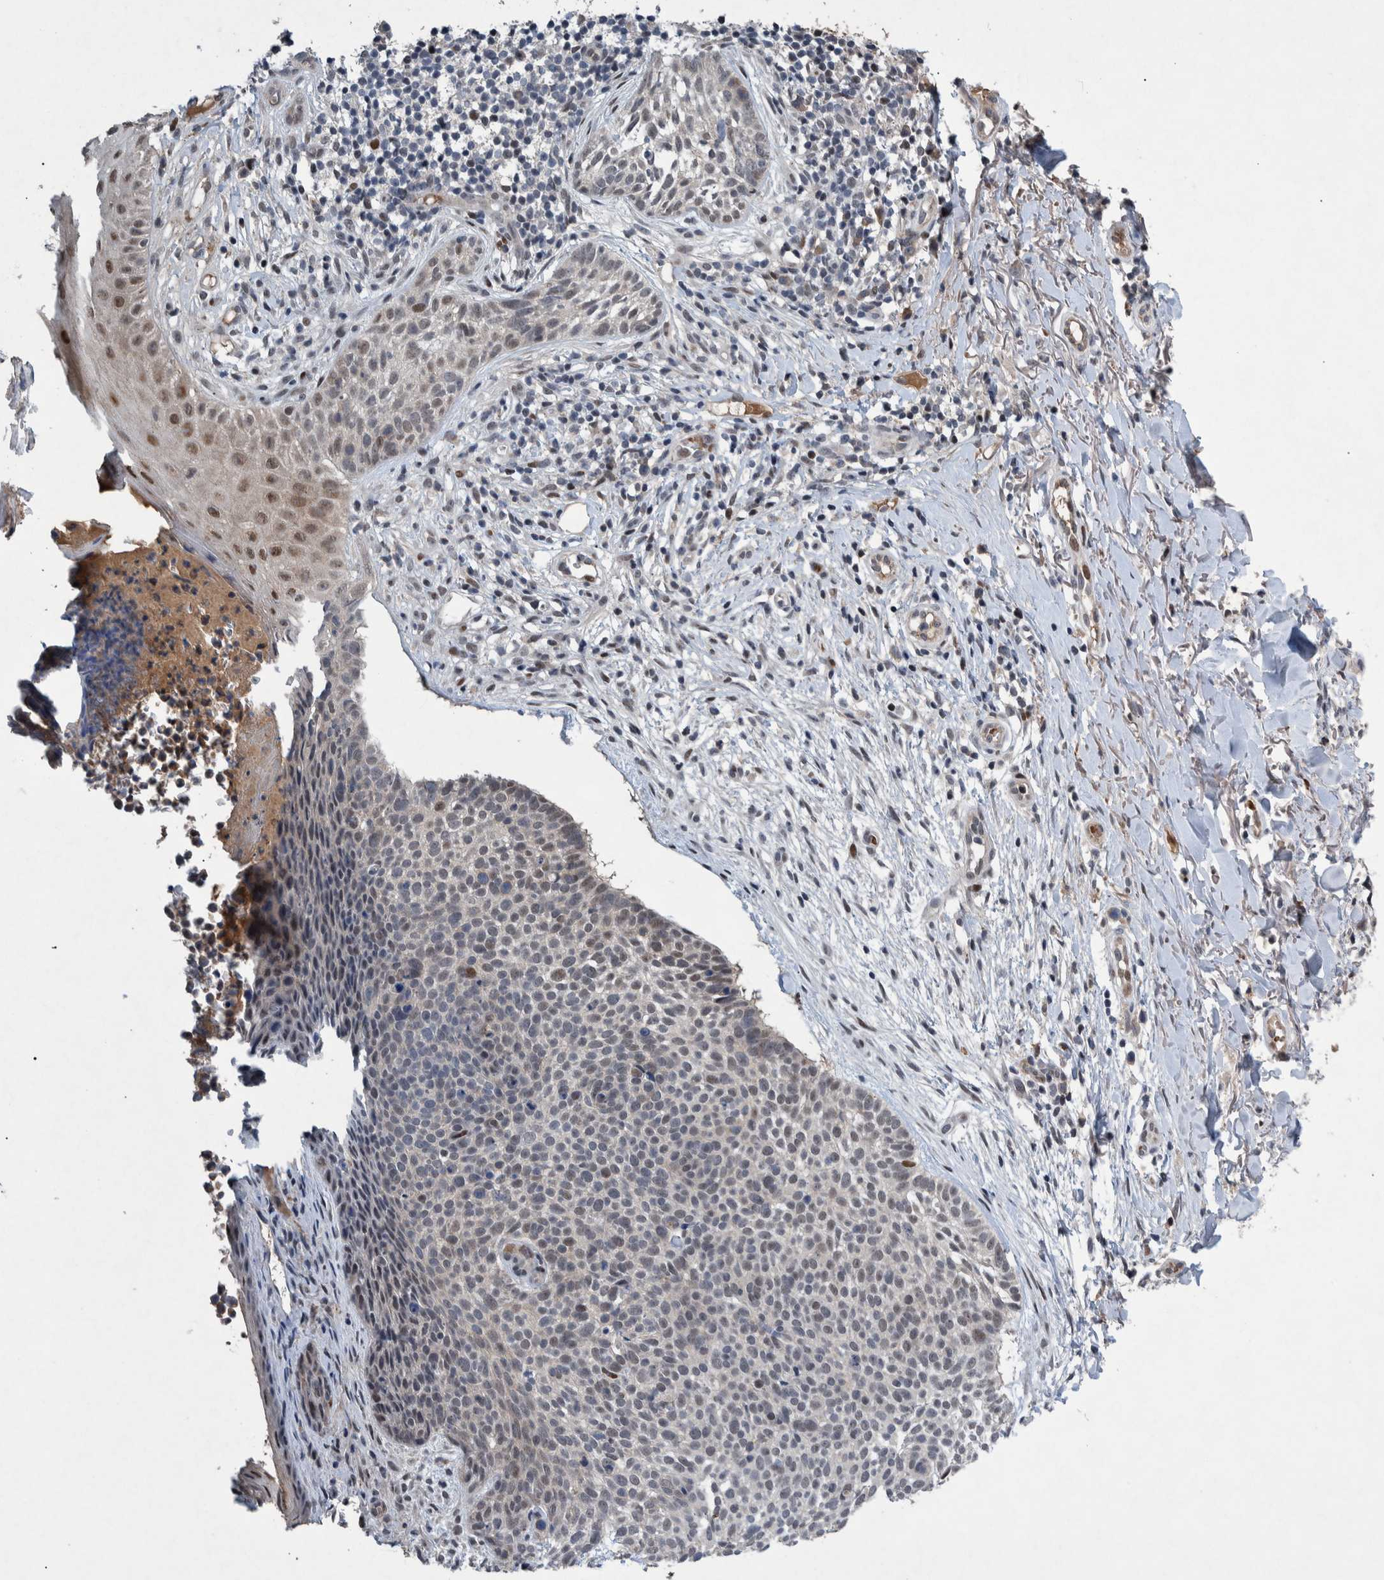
{"staining": {"intensity": "negative", "quantity": "none", "location": "none"}, "tissue": "skin cancer", "cell_type": "Tumor cells", "image_type": "cancer", "snomed": [{"axis": "morphology", "description": "Normal tissue, NOS"}, {"axis": "morphology", "description": "Basal cell carcinoma"}, {"axis": "topography", "description": "Skin"}], "caption": "This micrograph is of basal cell carcinoma (skin) stained with IHC to label a protein in brown with the nuclei are counter-stained blue. There is no staining in tumor cells.", "gene": "ESRP1", "patient": {"sex": "male", "age": 67}}